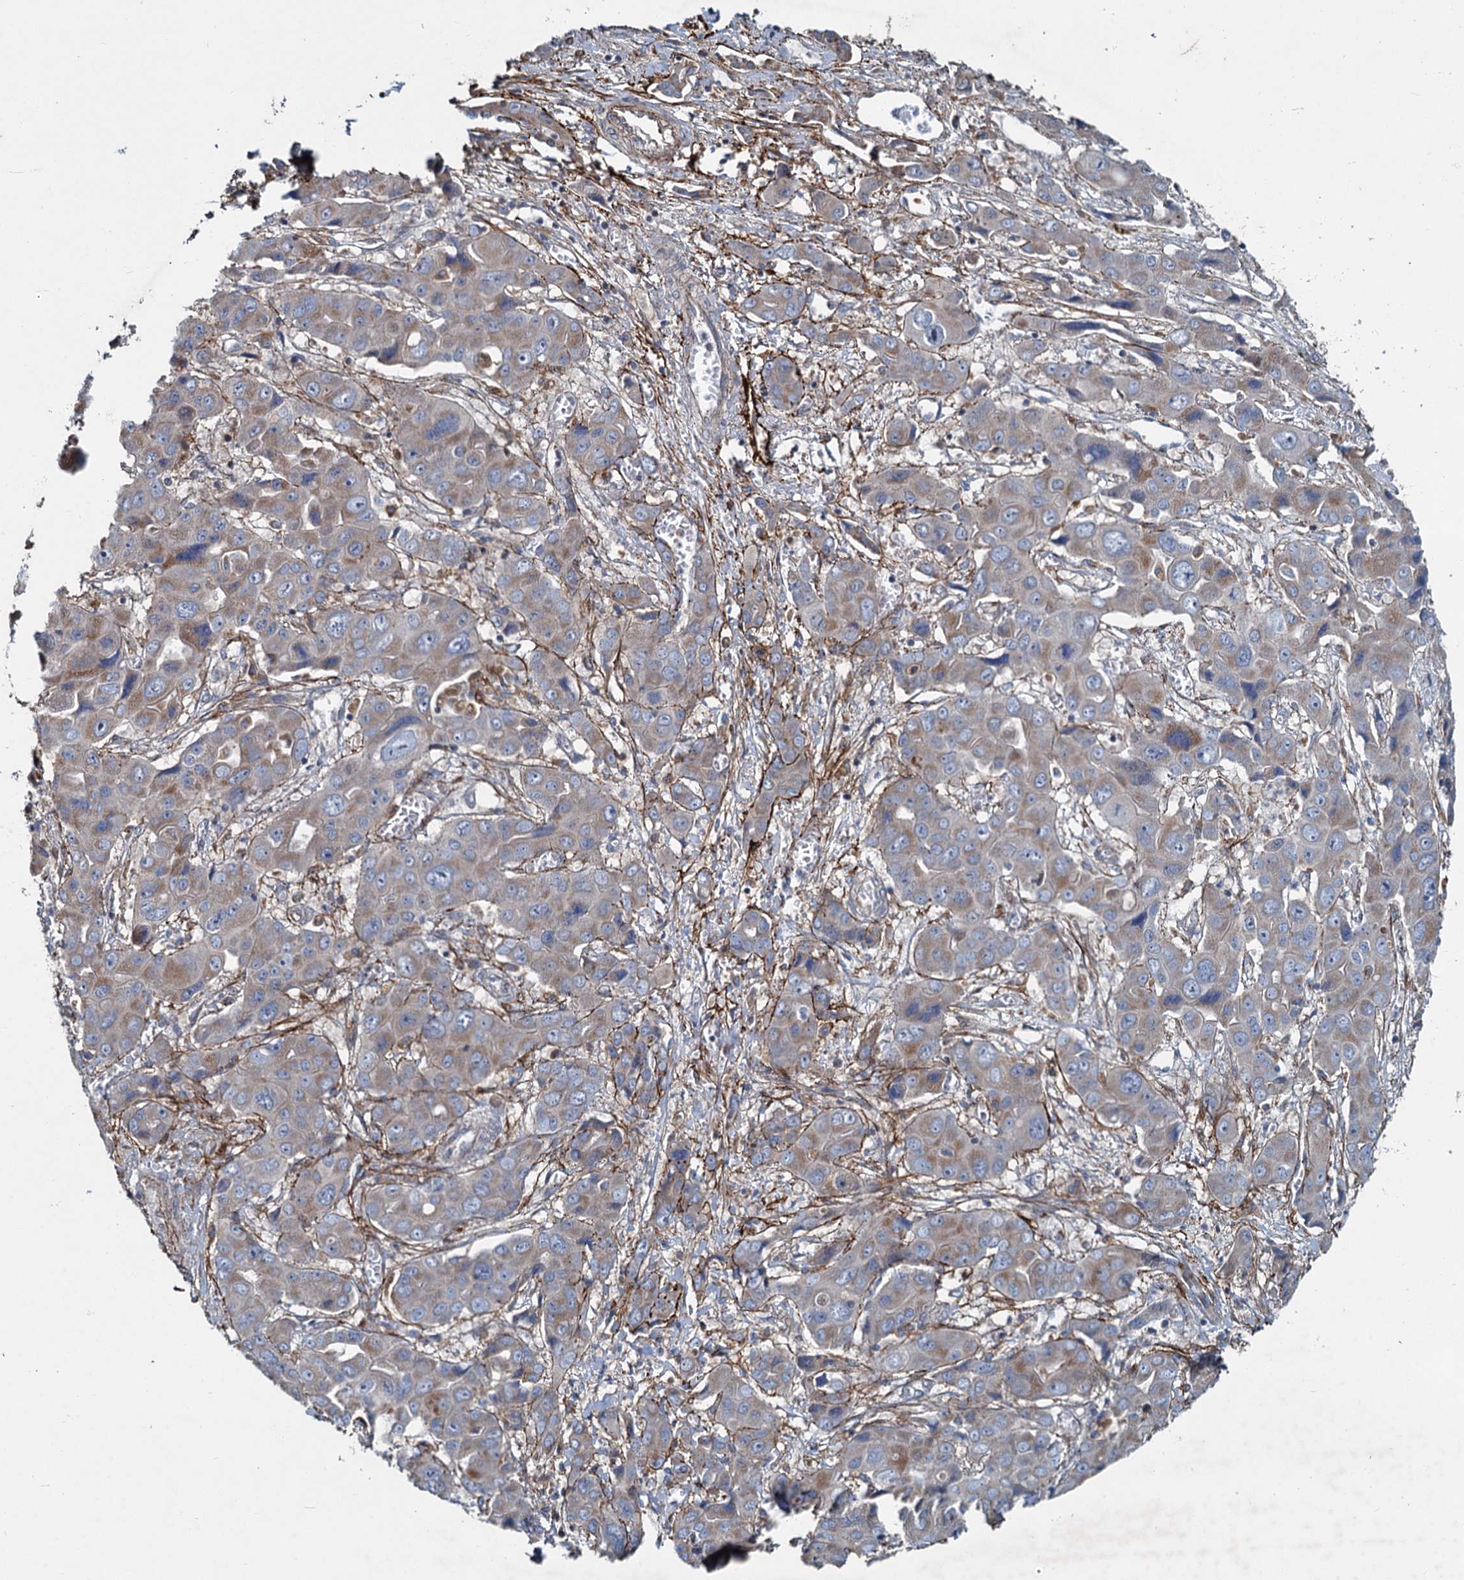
{"staining": {"intensity": "moderate", "quantity": "25%-75%", "location": "cytoplasmic/membranous"}, "tissue": "liver cancer", "cell_type": "Tumor cells", "image_type": "cancer", "snomed": [{"axis": "morphology", "description": "Cholangiocarcinoma"}, {"axis": "topography", "description": "Liver"}], "caption": "High-magnification brightfield microscopy of liver cancer stained with DAB (brown) and counterstained with hematoxylin (blue). tumor cells exhibit moderate cytoplasmic/membranous positivity is appreciated in about25%-75% of cells.", "gene": "ADCY2", "patient": {"sex": "male", "age": 67}}